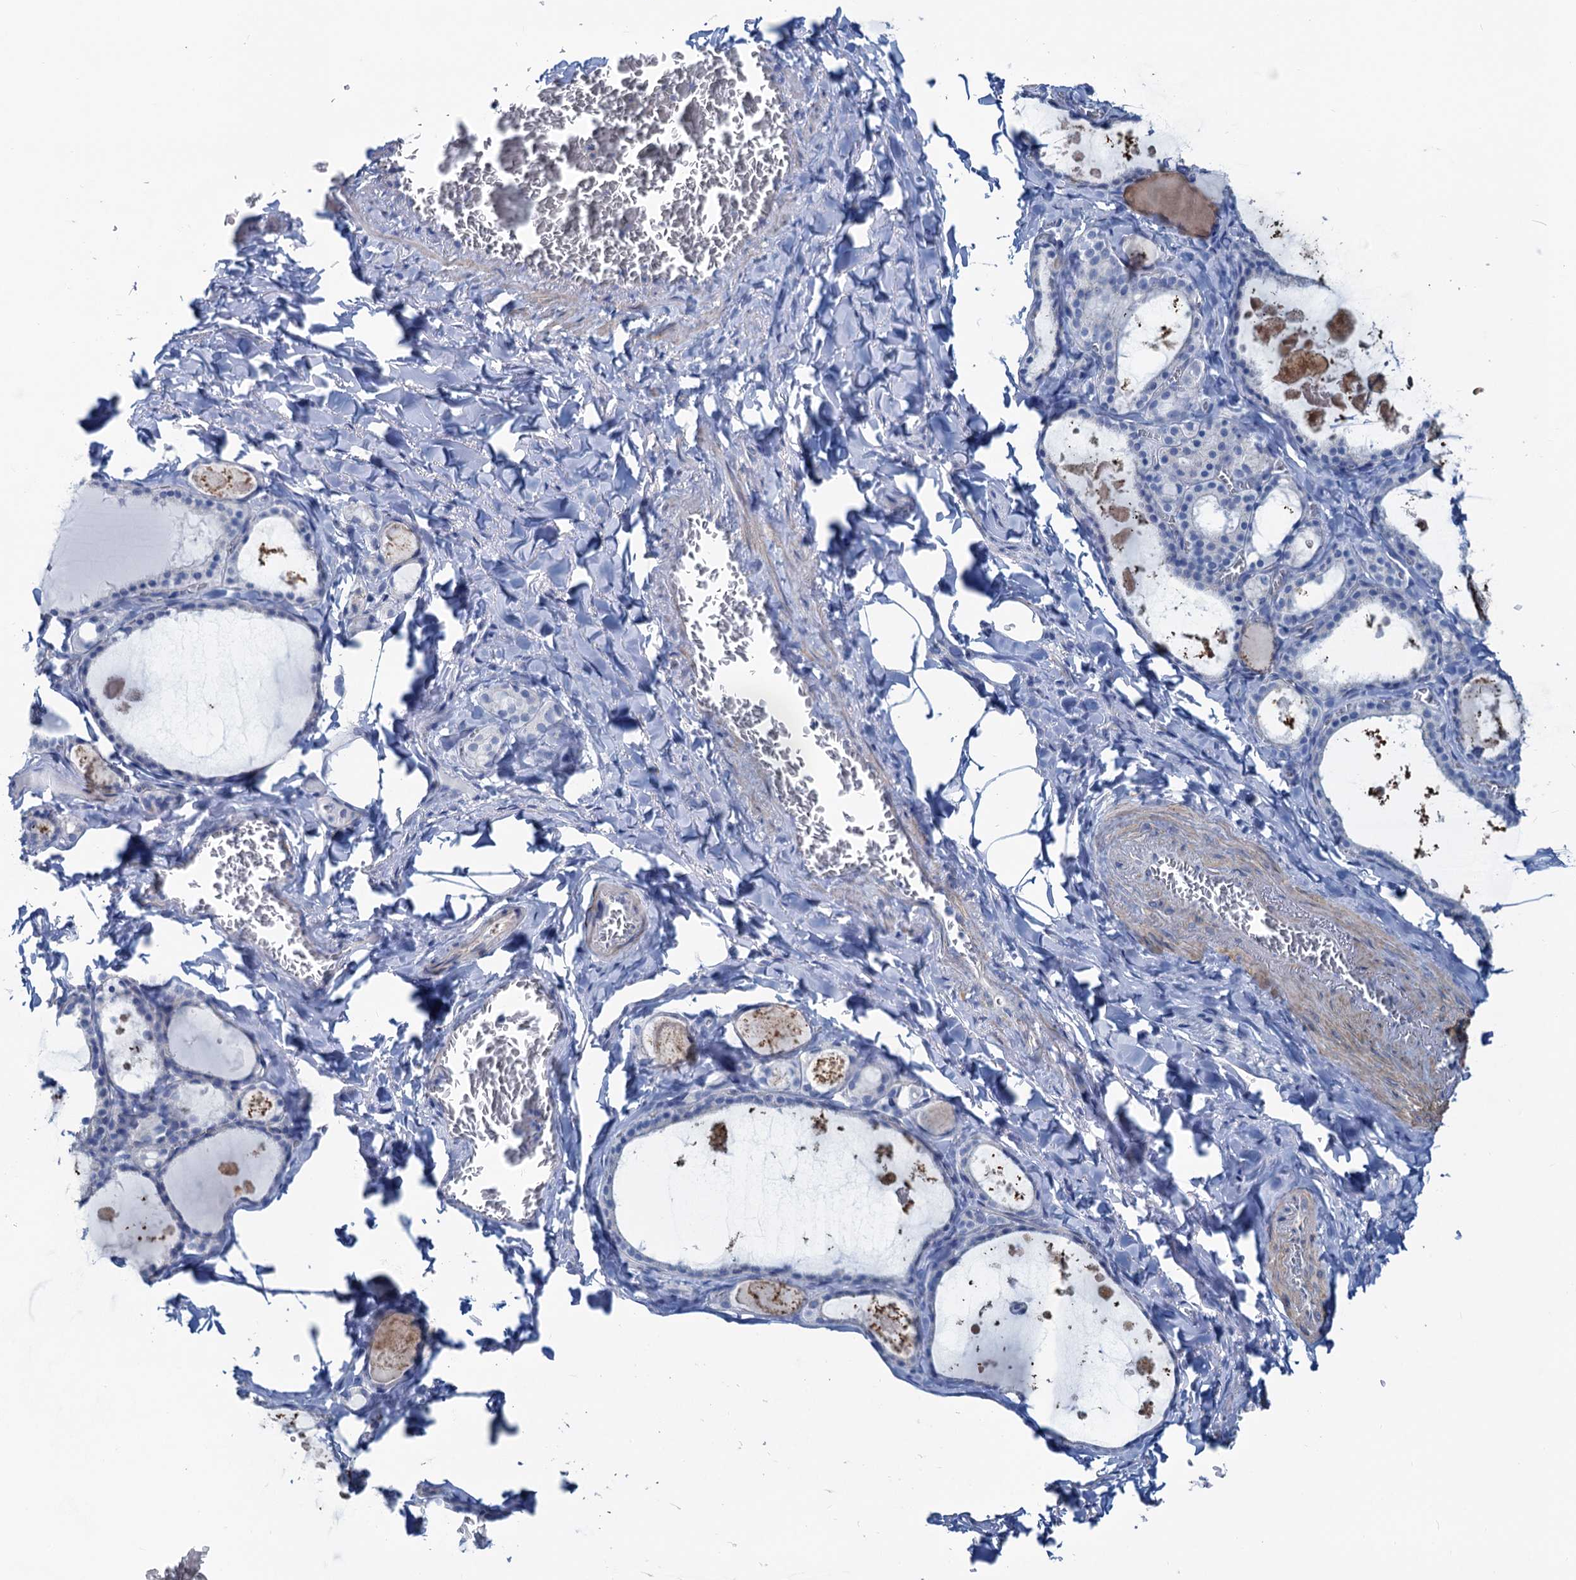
{"staining": {"intensity": "negative", "quantity": "none", "location": "none"}, "tissue": "thyroid gland", "cell_type": "Glandular cells", "image_type": "normal", "snomed": [{"axis": "morphology", "description": "Normal tissue, NOS"}, {"axis": "topography", "description": "Thyroid gland"}], "caption": "Immunohistochemical staining of normal thyroid gland exhibits no significant staining in glandular cells. (DAB (3,3'-diaminobenzidine) immunohistochemistry (IHC) visualized using brightfield microscopy, high magnification).", "gene": "SLC1A3", "patient": {"sex": "male", "age": 56}}